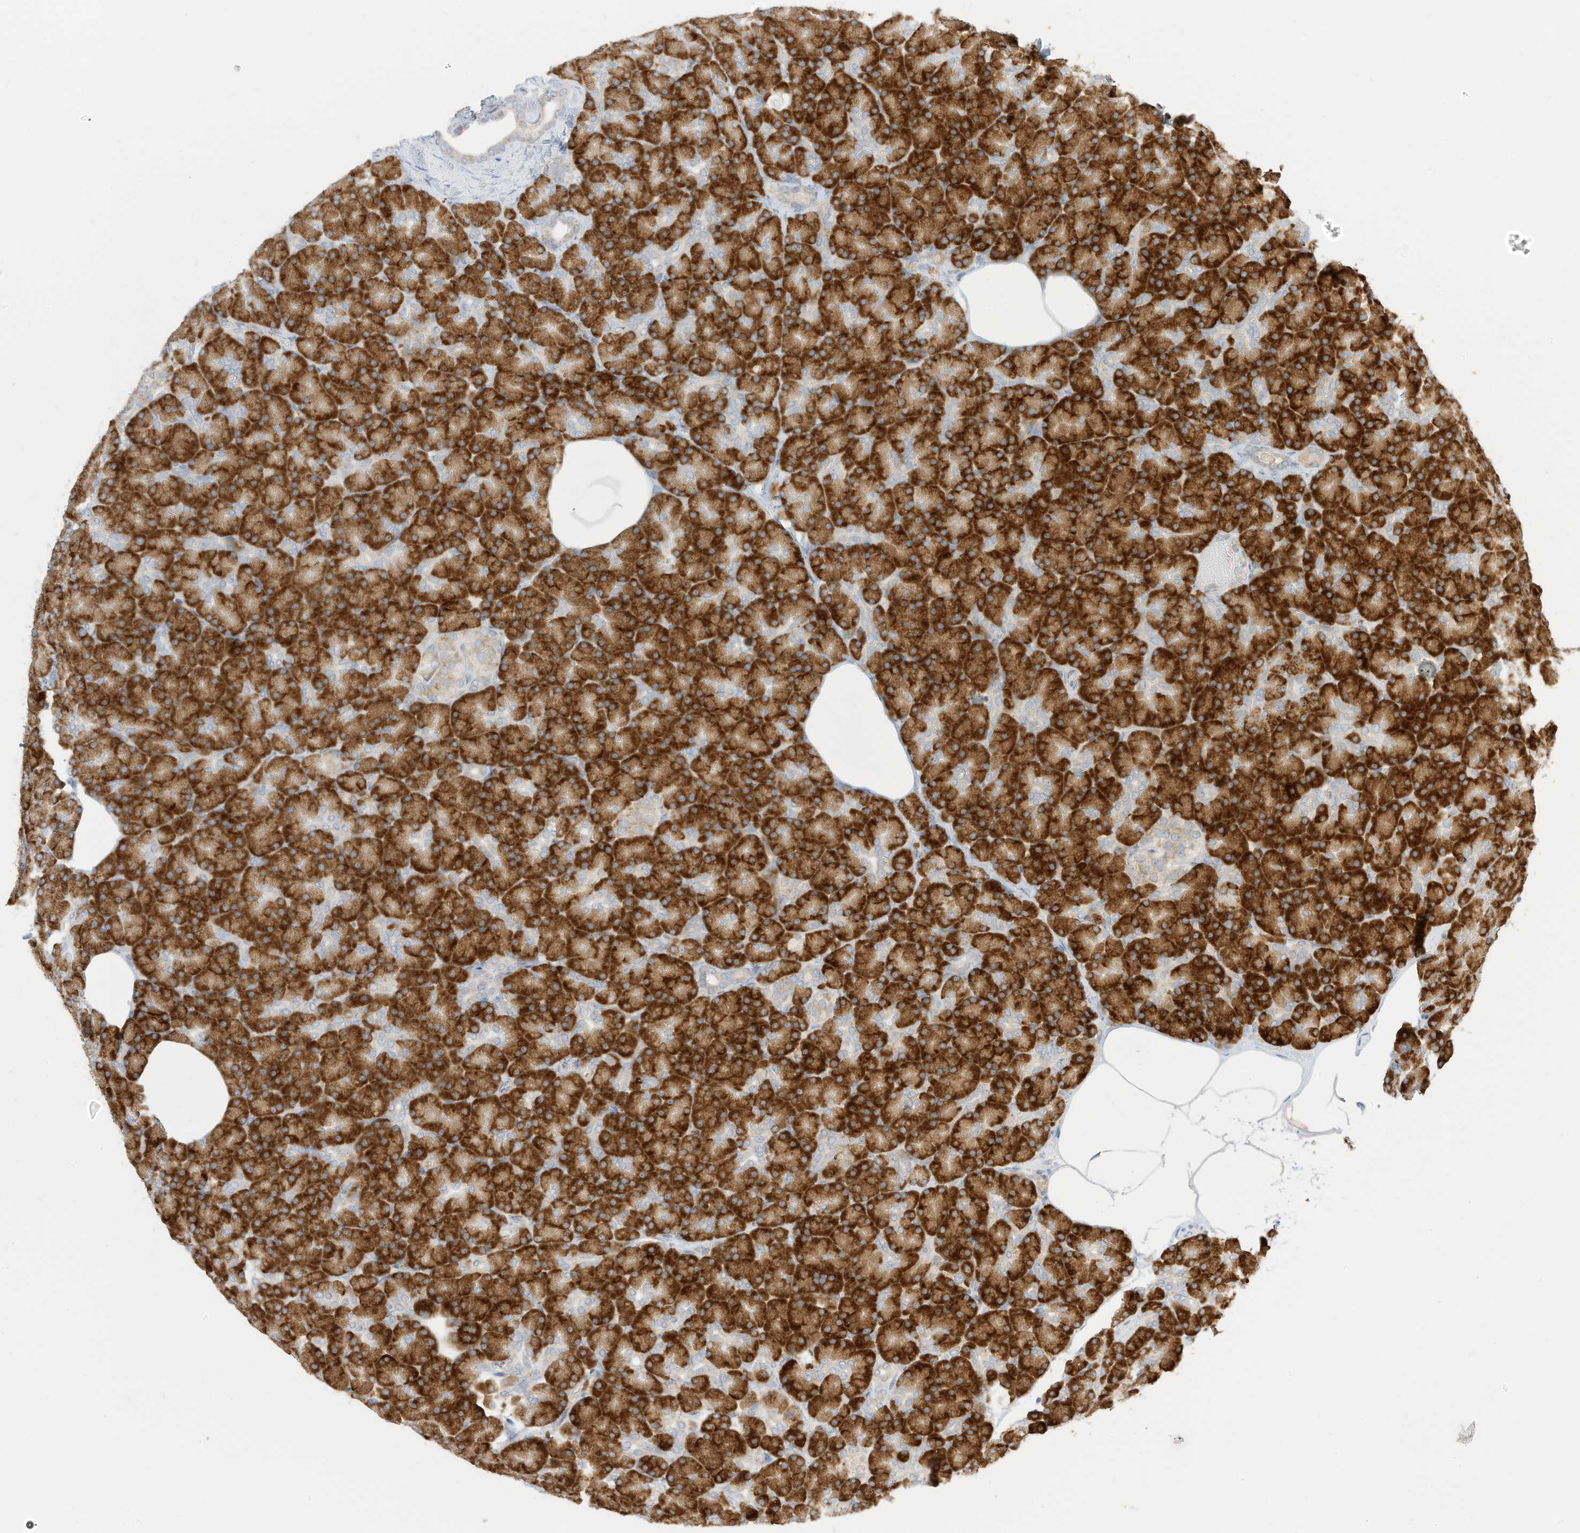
{"staining": {"intensity": "strong", "quantity": ">75%", "location": "cytoplasmic/membranous"}, "tissue": "pancreas", "cell_type": "Exocrine glandular cells", "image_type": "normal", "snomed": [{"axis": "morphology", "description": "Normal tissue, NOS"}, {"axis": "topography", "description": "Pancreas"}], "caption": "Strong cytoplasmic/membranous protein staining is appreciated in about >75% of exocrine glandular cells in pancreas. The staining is performed using DAB brown chromogen to label protein expression. The nuclei are counter-stained blue using hematoxylin.", "gene": "STT3A", "patient": {"sex": "female", "age": 43}}